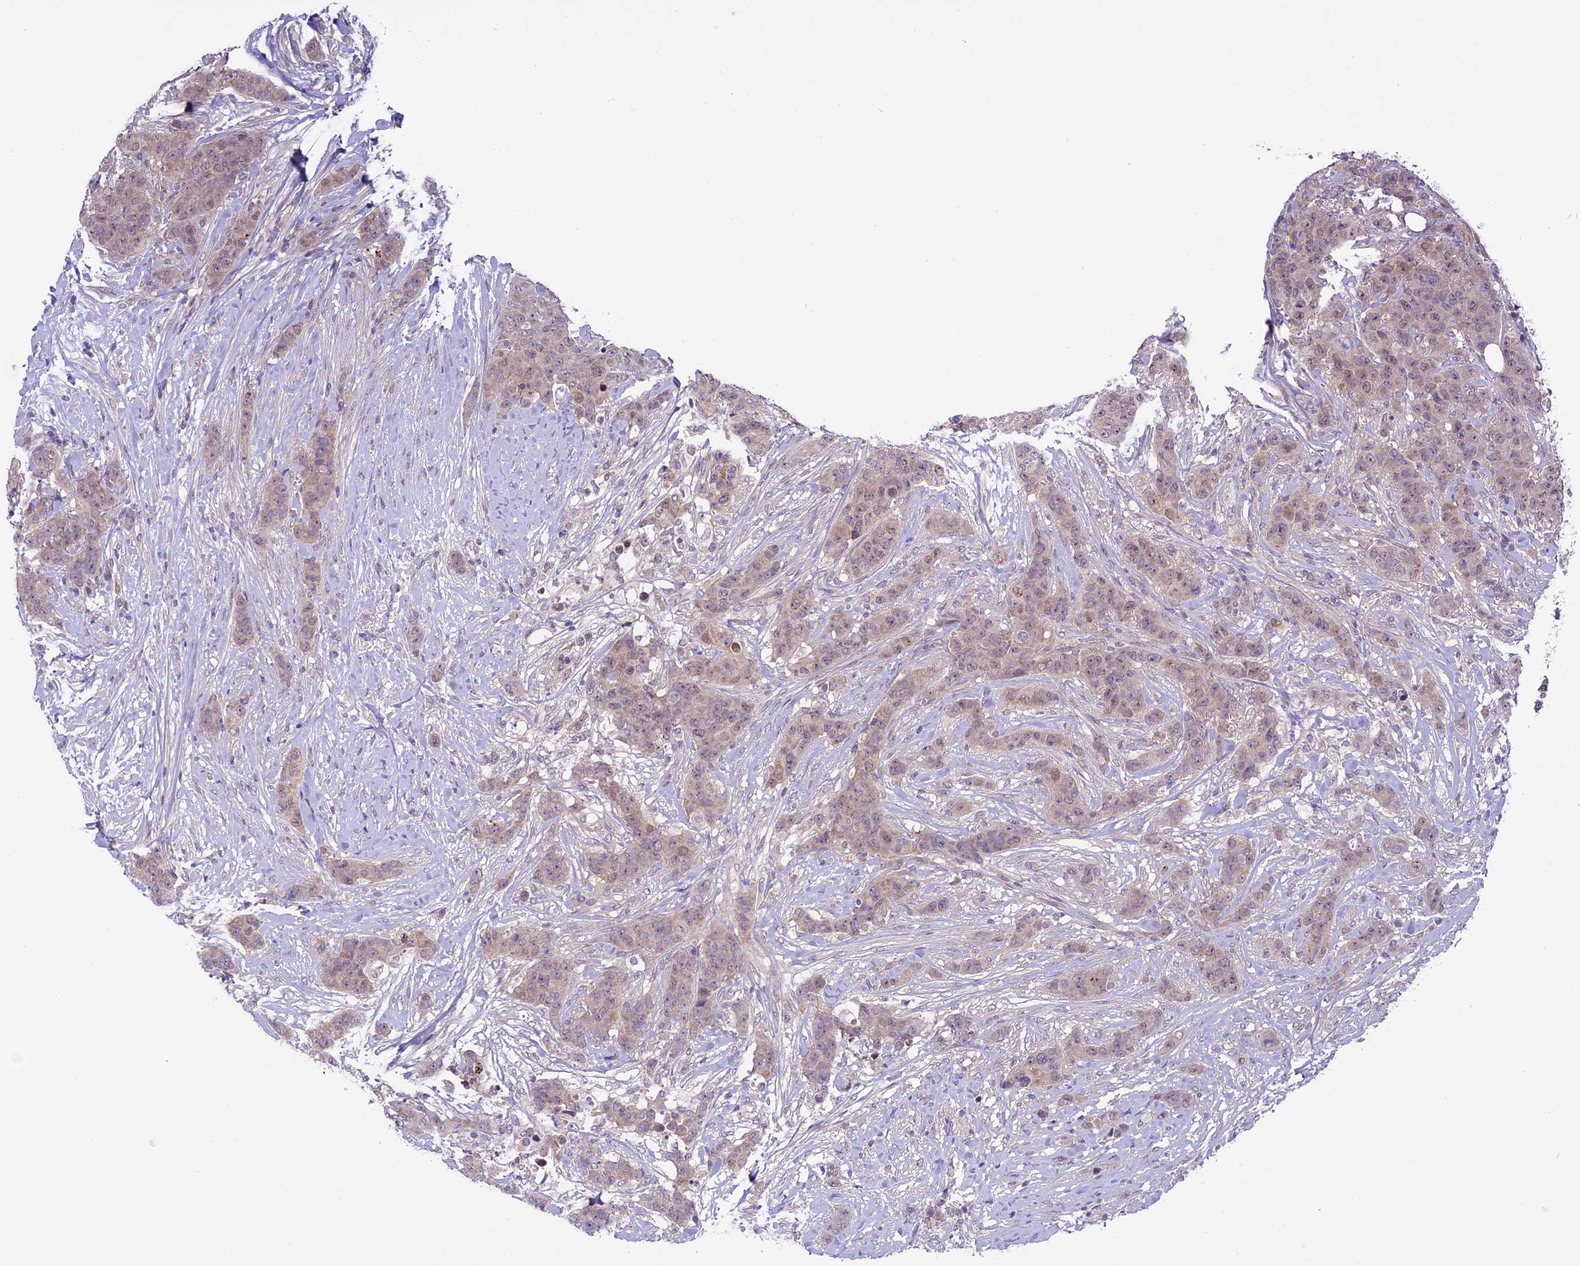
{"staining": {"intensity": "weak", "quantity": "25%-75%", "location": "nuclear"}, "tissue": "breast cancer", "cell_type": "Tumor cells", "image_type": "cancer", "snomed": [{"axis": "morphology", "description": "Duct carcinoma"}, {"axis": "topography", "description": "Breast"}], "caption": "High-magnification brightfield microscopy of breast cancer stained with DAB (3,3'-diaminobenzidine) (brown) and counterstained with hematoxylin (blue). tumor cells exhibit weak nuclear positivity is seen in approximately25%-75% of cells.", "gene": "SPRED1", "patient": {"sex": "female", "age": 40}}